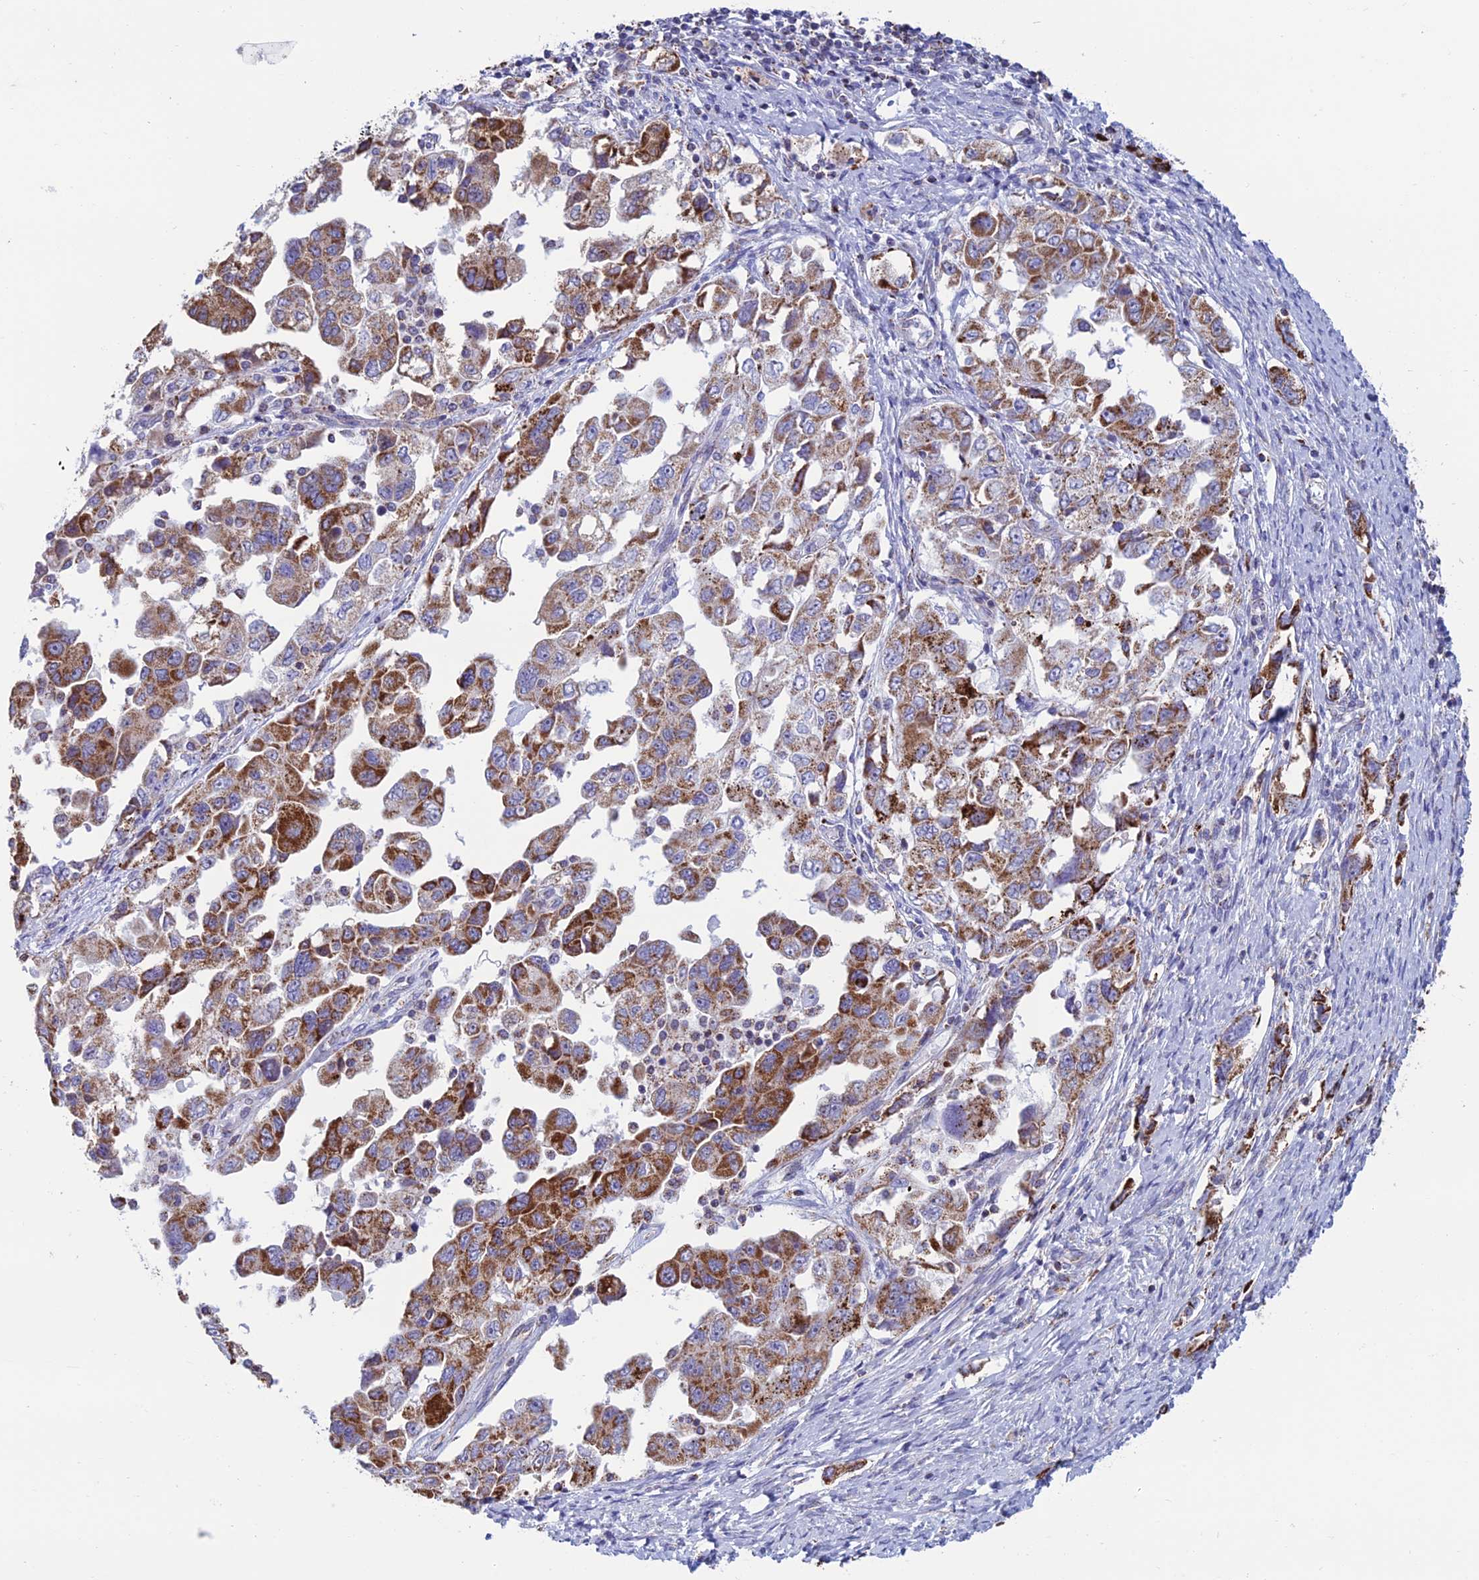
{"staining": {"intensity": "strong", "quantity": ">75%", "location": "cytoplasmic/membranous"}, "tissue": "ovarian cancer", "cell_type": "Tumor cells", "image_type": "cancer", "snomed": [{"axis": "morphology", "description": "Carcinoma, NOS"}, {"axis": "morphology", "description": "Cystadenocarcinoma, serous, NOS"}, {"axis": "topography", "description": "Ovary"}], "caption": "Strong cytoplasmic/membranous staining for a protein is present in about >75% of tumor cells of ovarian serous cystadenocarcinoma using immunohistochemistry (IHC).", "gene": "ZNG1B", "patient": {"sex": "female", "age": 69}}